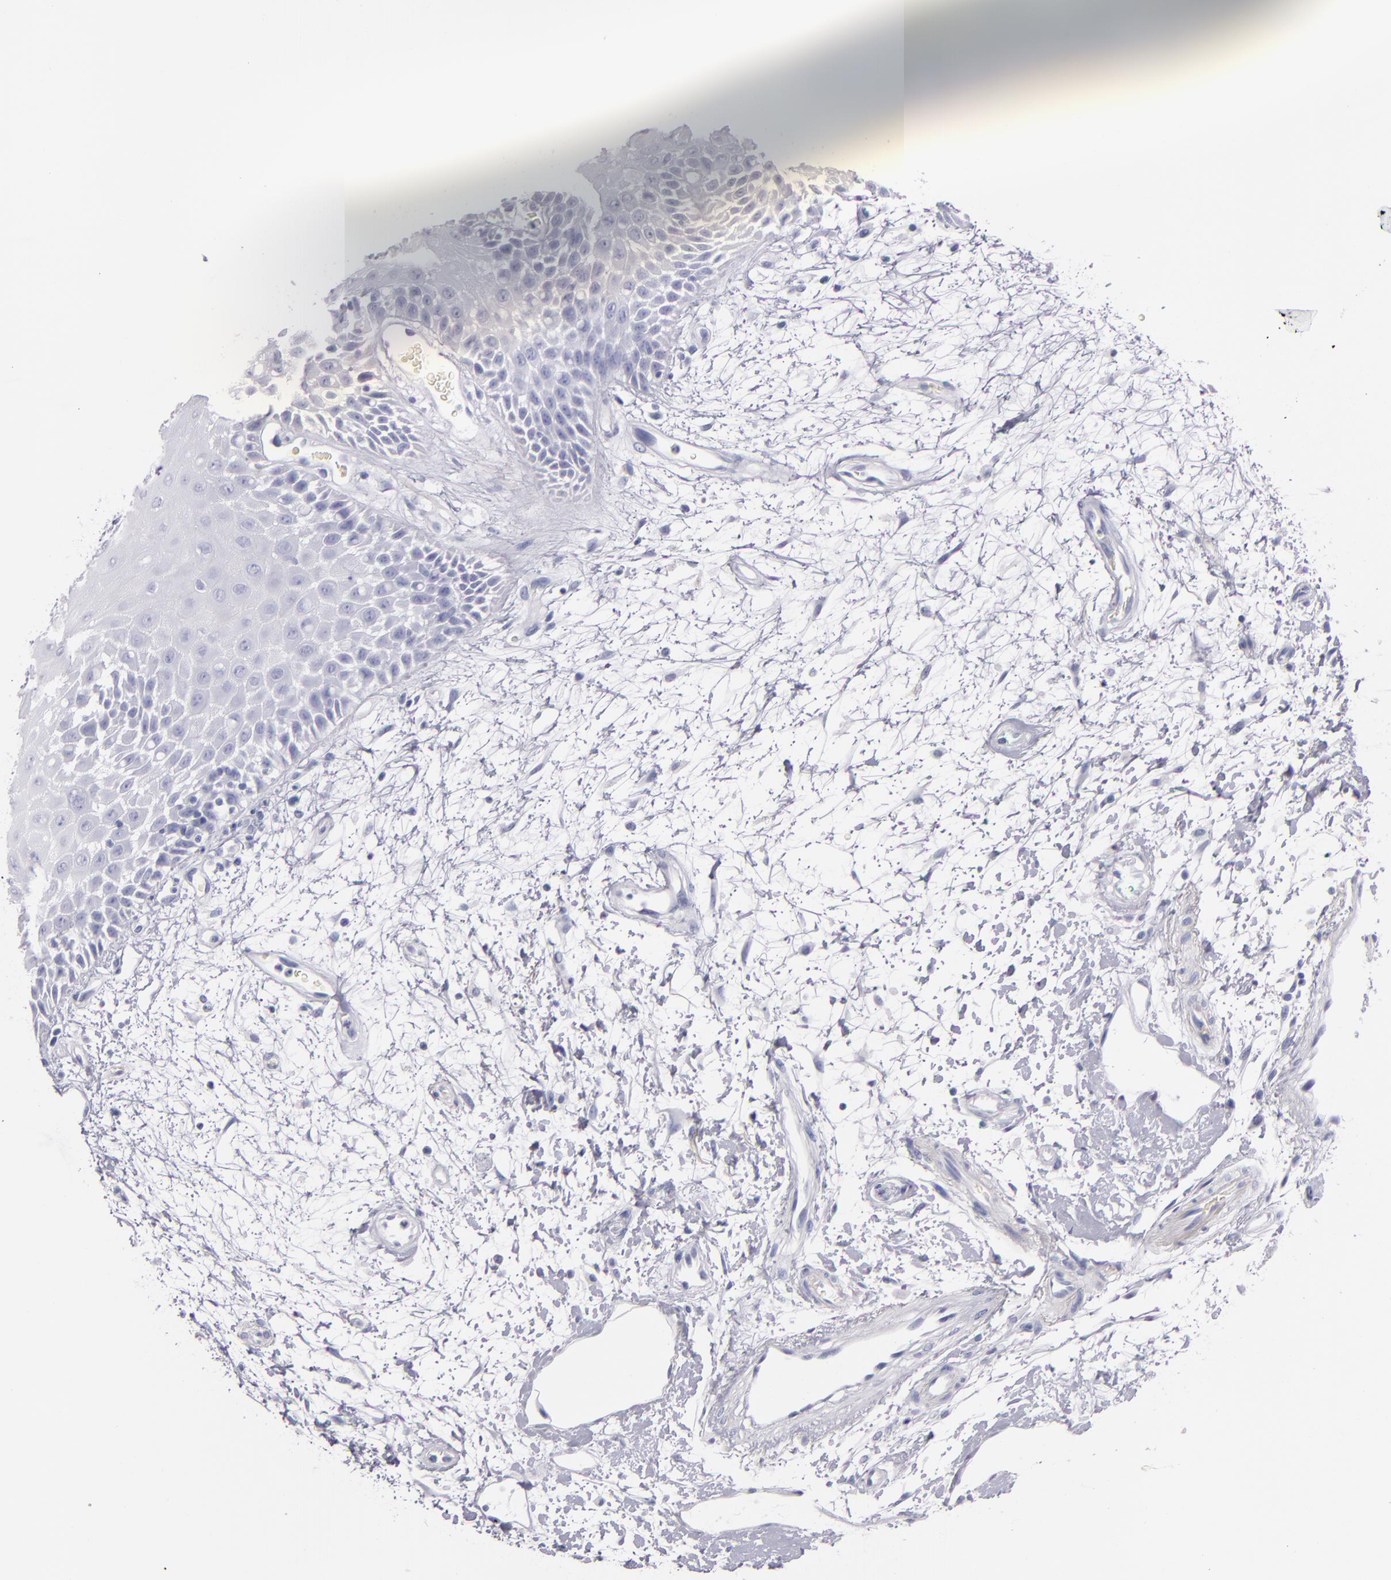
{"staining": {"intensity": "negative", "quantity": "none", "location": "none"}, "tissue": "oral mucosa", "cell_type": "Squamous epithelial cells", "image_type": "normal", "snomed": [{"axis": "morphology", "description": "Normal tissue, NOS"}, {"axis": "morphology", "description": "Squamous cell carcinoma, NOS"}, {"axis": "topography", "description": "Skeletal muscle"}, {"axis": "topography", "description": "Oral tissue"}, {"axis": "topography", "description": "Head-Neck"}], "caption": "DAB immunohistochemical staining of unremarkable oral mucosa demonstrates no significant expression in squamous epithelial cells. Nuclei are stained in blue.", "gene": "FABP1", "patient": {"sex": "female", "age": 84}}